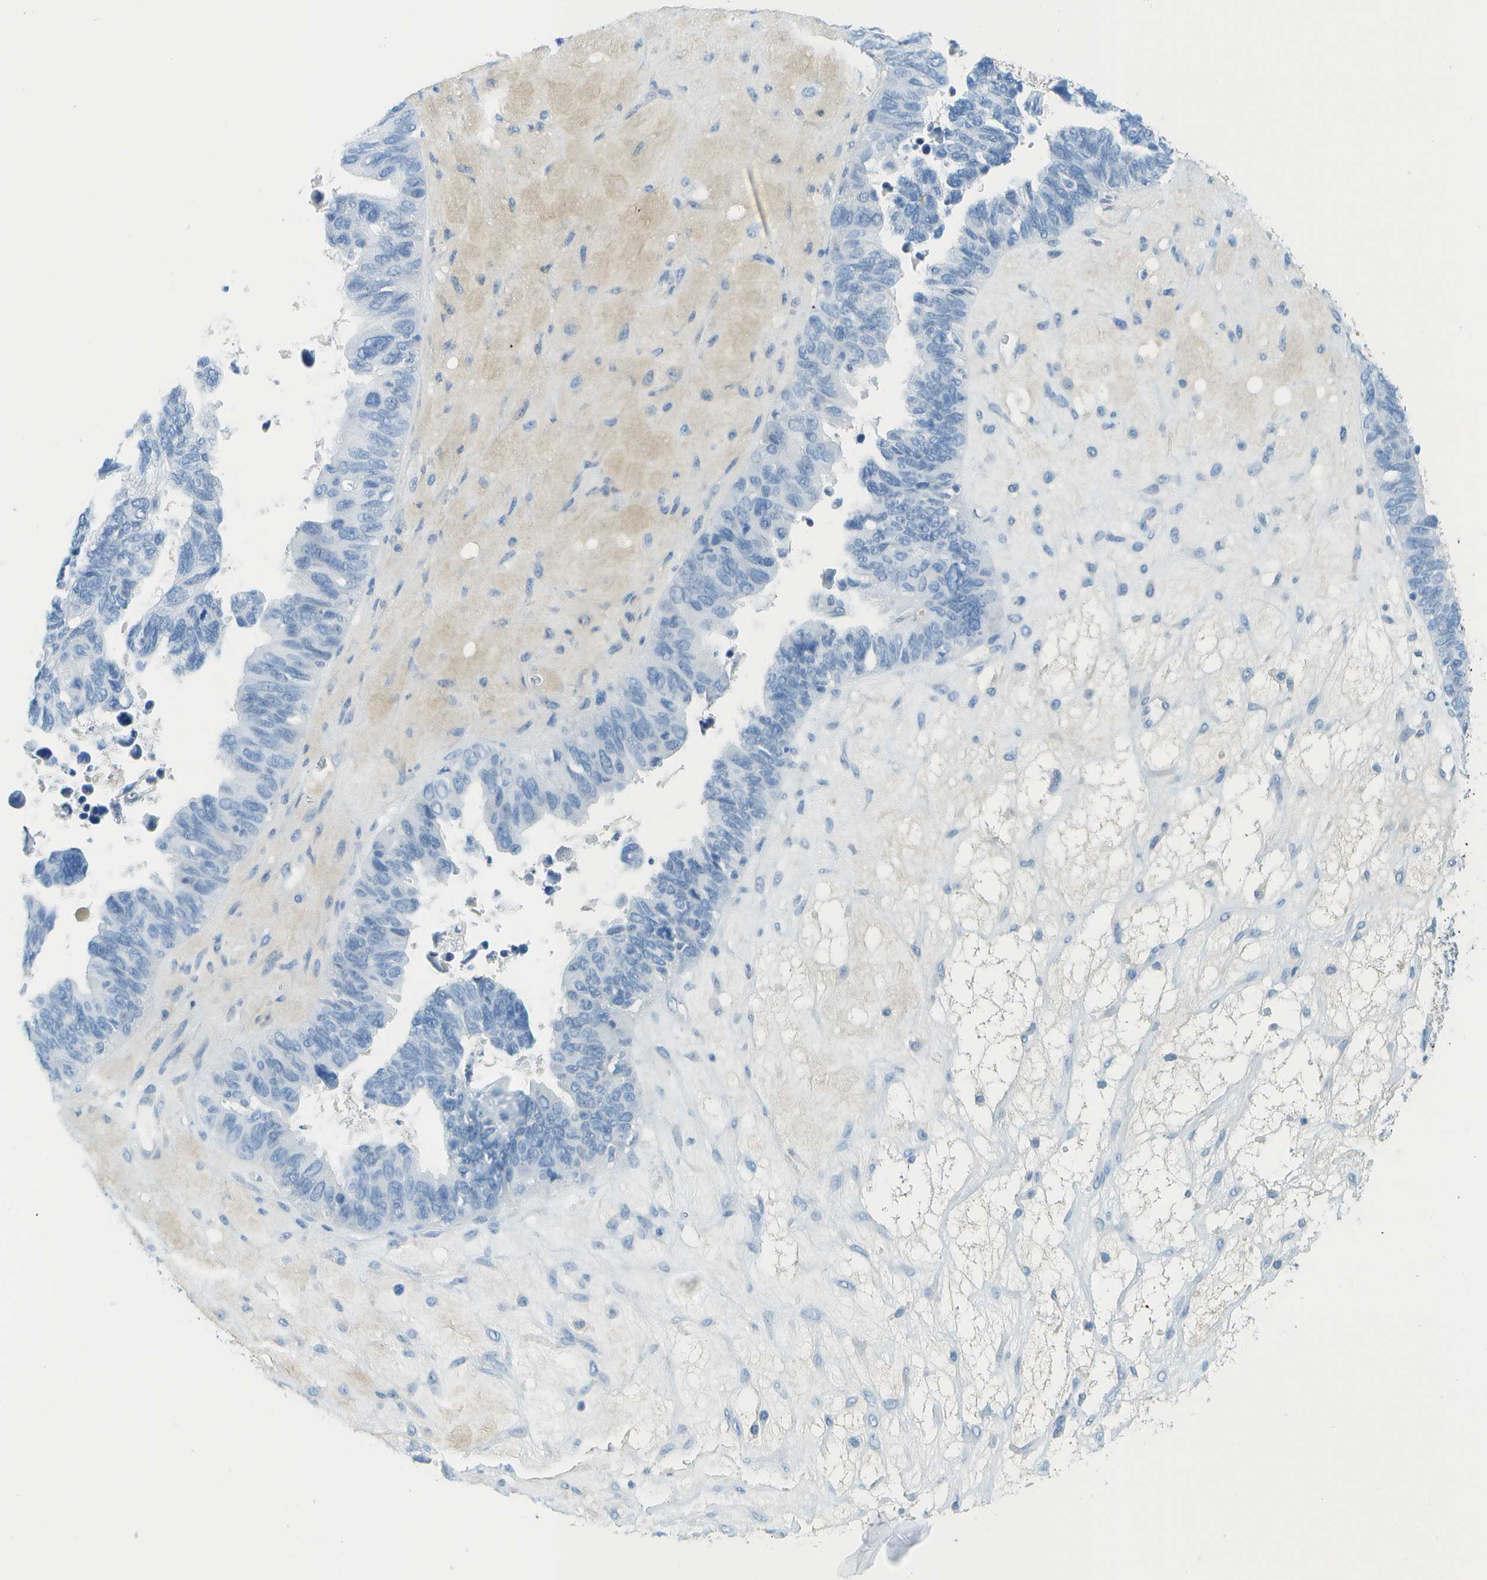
{"staining": {"intensity": "negative", "quantity": "none", "location": "none"}, "tissue": "ovarian cancer", "cell_type": "Tumor cells", "image_type": "cancer", "snomed": [{"axis": "morphology", "description": "Cystadenocarcinoma, serous, NOS"}, {"axis": "topography", "description": "Ovary"}], "caption": "DAB immunohistochemical staining of human ovarian cancer (serous cystadenocarcinoma) displays no significant staining in tumor cells. (Stains: DAB (3,3'-diaminobenzidine) immunohistochemistry (IHC) with hematoxylin counter stain, Microscopy: brightfield microscopy at high magnification).", "gene": "C1S", "patient": {"sex": "female", "age": 79}}